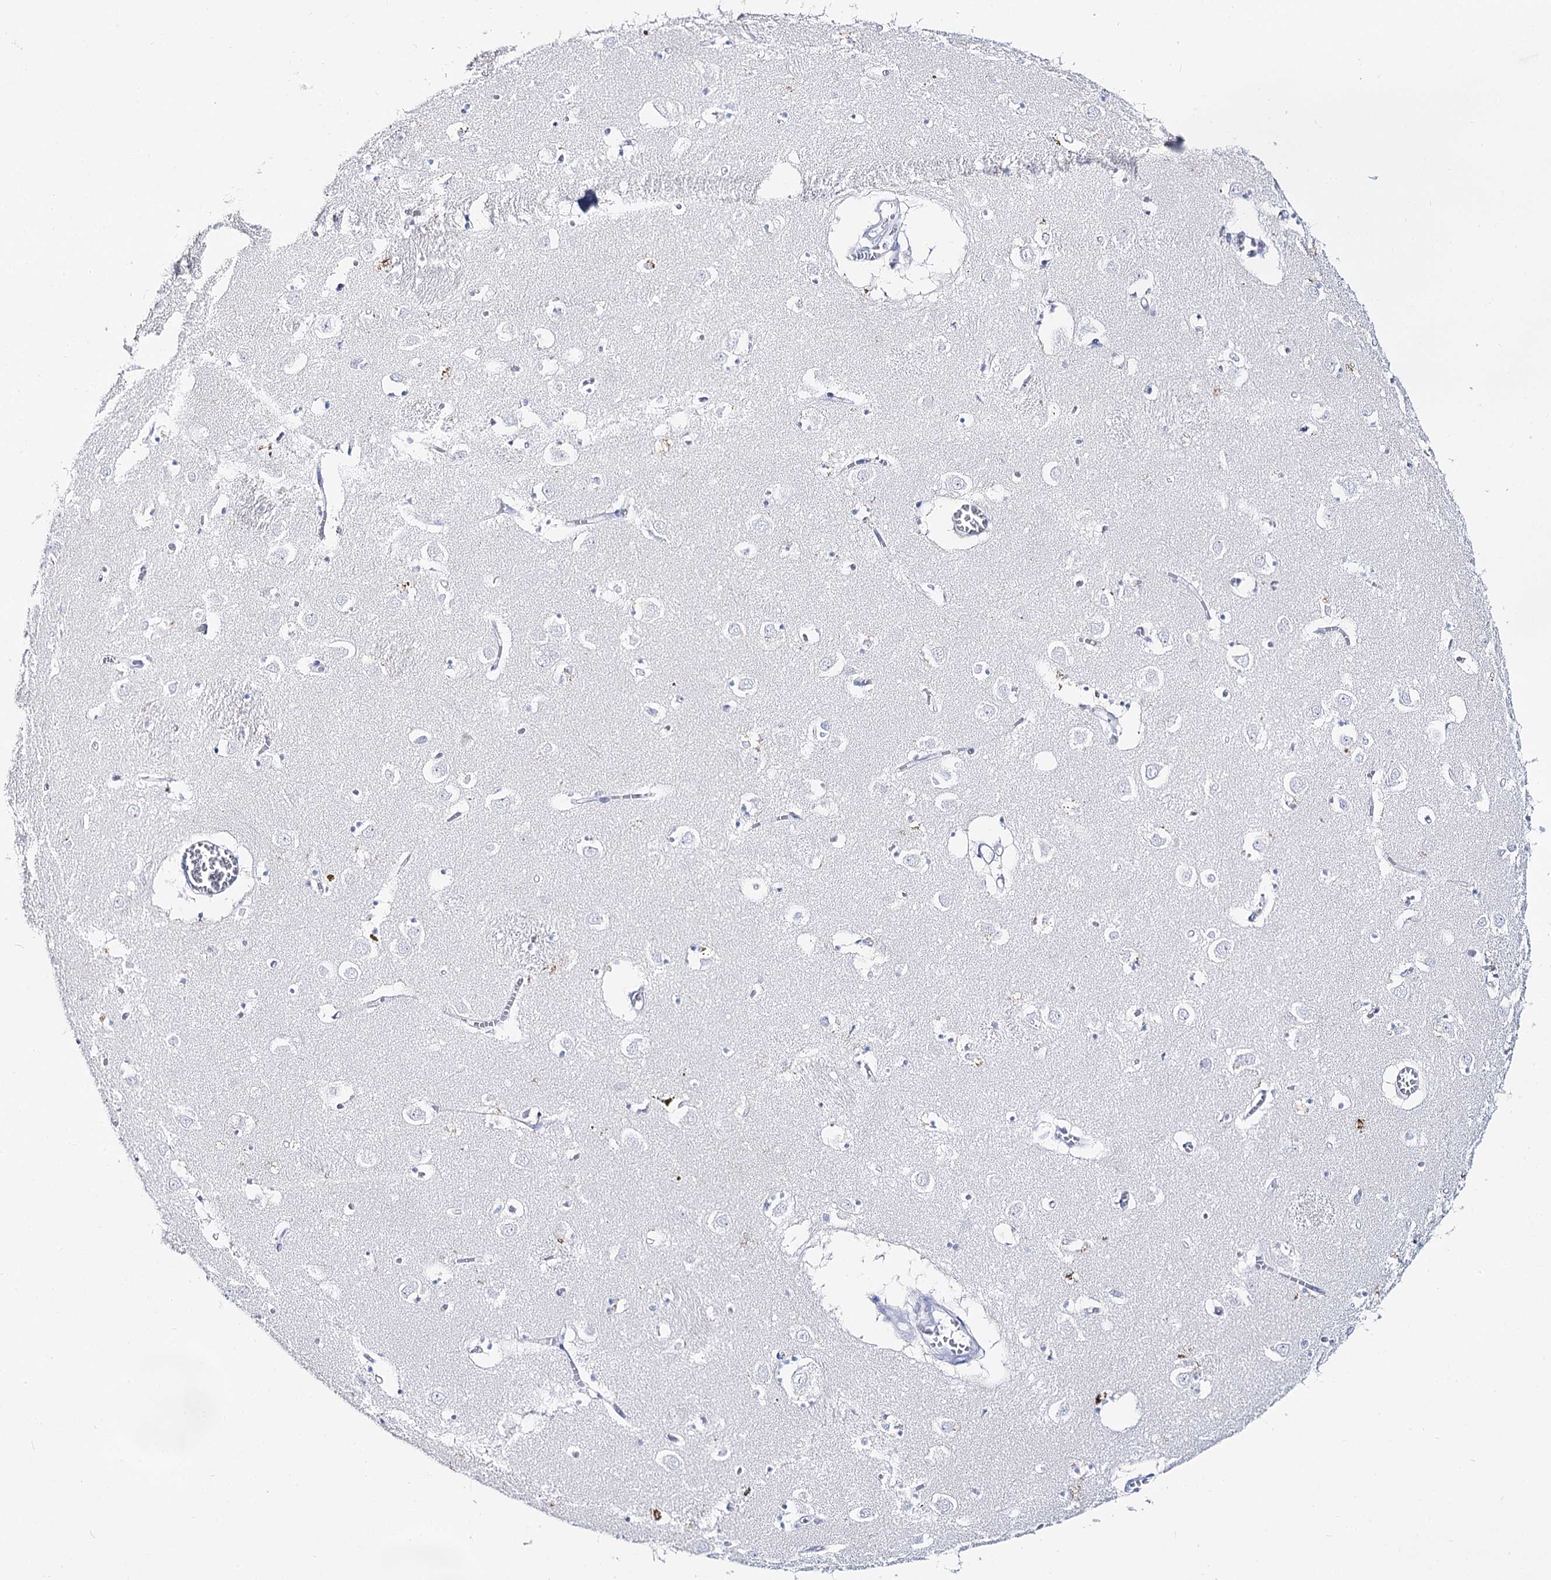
{"staining": {"intensity": "negative", "quantity": "none", "location": "none"}, "tissue": "caudate", "cell_type": "Glial cells", "image_type": "normal", "snomed": [{"axis": "morphology", "description": "Normal tissue, NOS"}, {"axis": "topography", "description": "Lateral ventricle wall"}], "caption": "Immunohistochemical staining of benign human caudate displays no significant staining in glial cells.", "gene": "SLC3A1", "patient": {"sex": "male", "age": 70}}